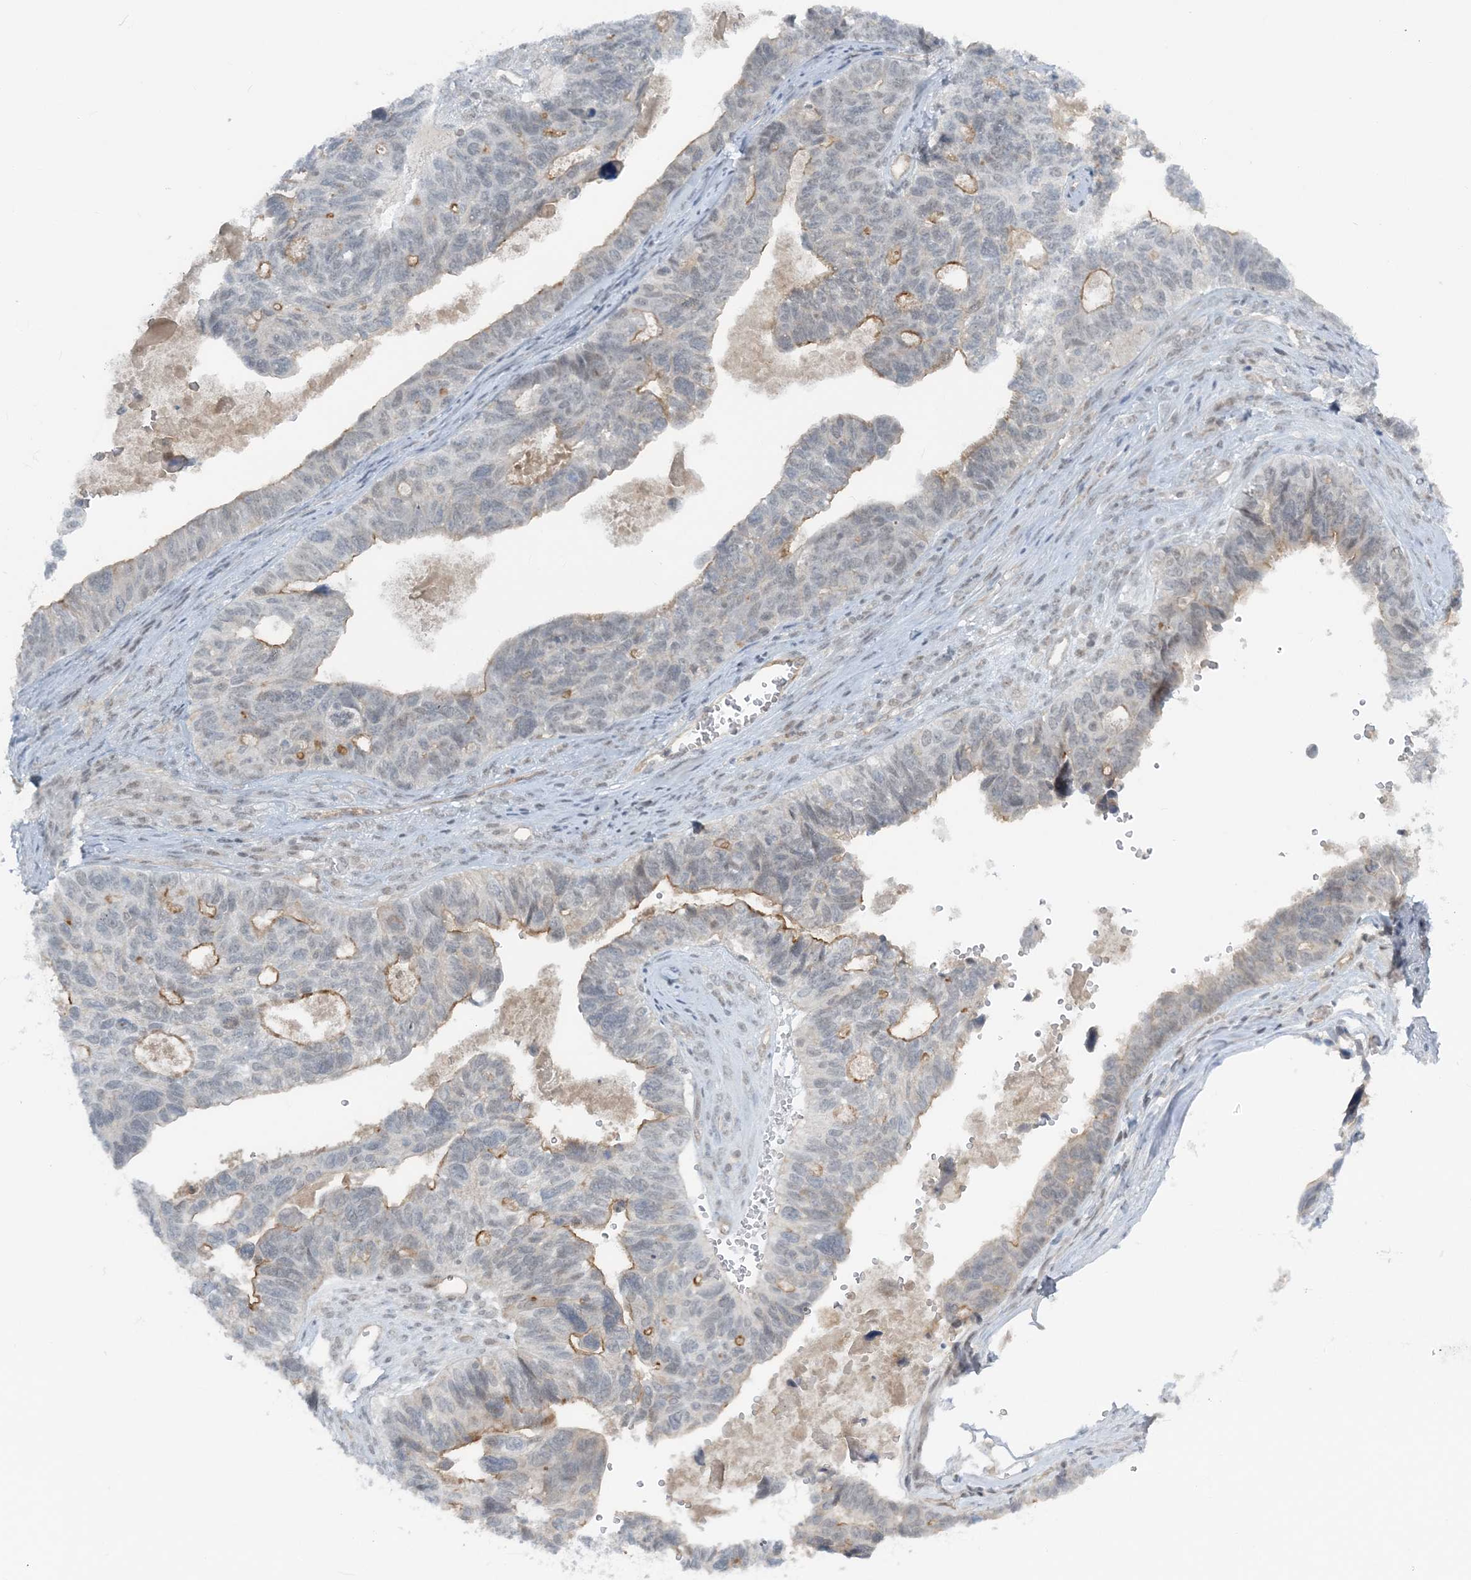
{"staining": {"intensity": "moderate", "quantity": "<25%", "location": "cytoplasmic/membranous"}, "tissue": "ovarian cancer", "cell_type": "Tumor cells", "image_type": "cancer", "snomed": [{"axis": "morphology", "description": "Cystadenocarcinoma, serous, NOS"}, {"axis": "topography", "description": "Ovary"}], "caption": "The histopathology image shows a brown stain indicating the presence of a protein in the cytoplasmic/membranous of tumor cells in ovarian cancer.", "gene": "ATP11A", "patient": {"sex": "female", "age": 79}}